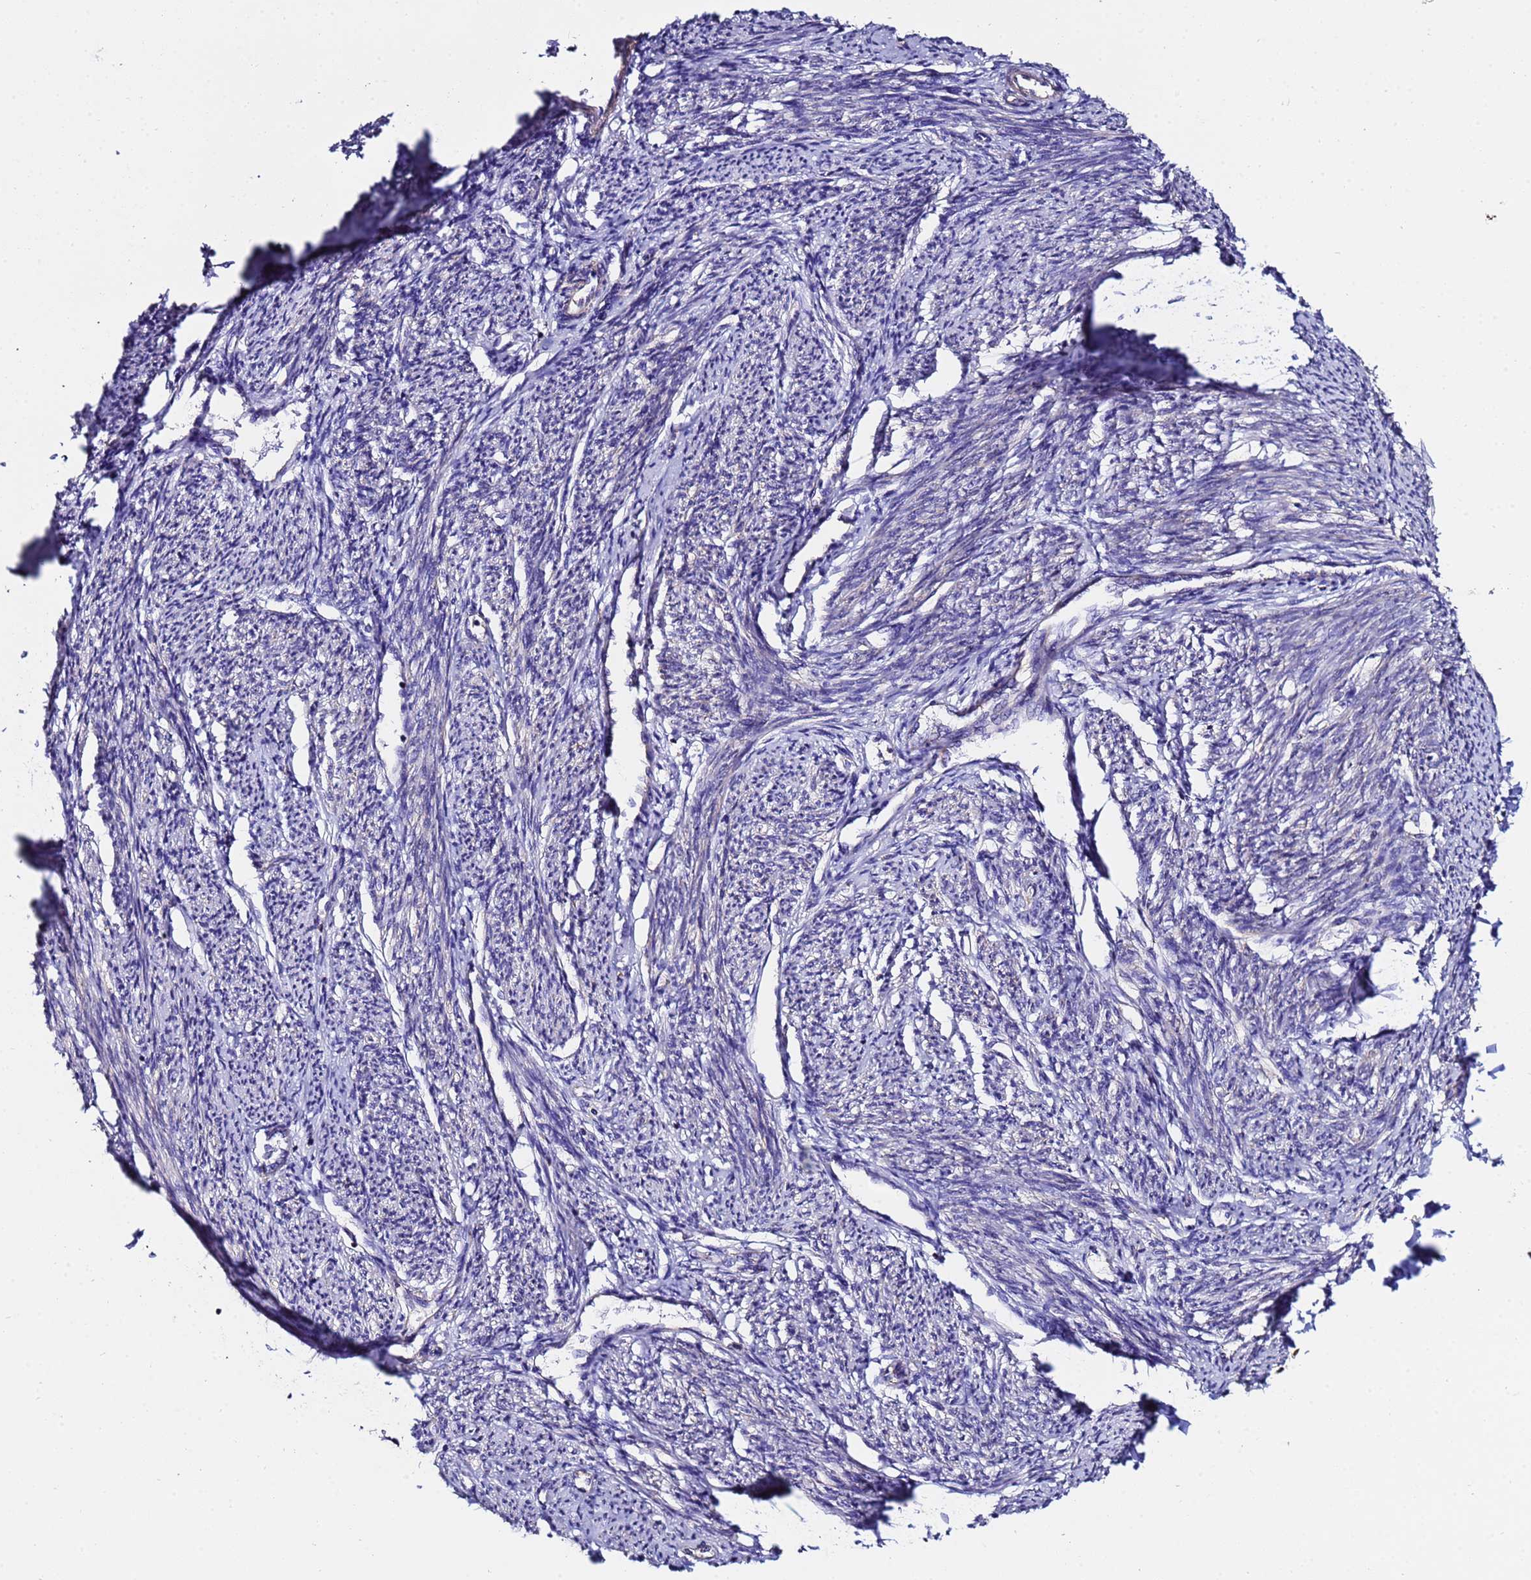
{"staining": {"intensity": "moderate", "quantity": "25%-75%", "location": "cytoplasmic/membranous"}, "tissue": "smooth muscle", "cell_type": "Smooth muscle cells", "image_type": "normal", "snomed": [{"axis": "morphology", "description": "Normal tissue, NOS"}, {"axis": "topography", "description": "Smooth muscle"}, {"axis": "topography", "description": "Uterus"}], "caption": "This is a micrograph of immunohistochemistry (IHC) staining of unremarkable smooth muscle, which shows moderate expression in the cytoplasmic/membranous of smooth muscle cells.", "gene": "POTEE", "patient": {"sex": "female", "age": 59}}